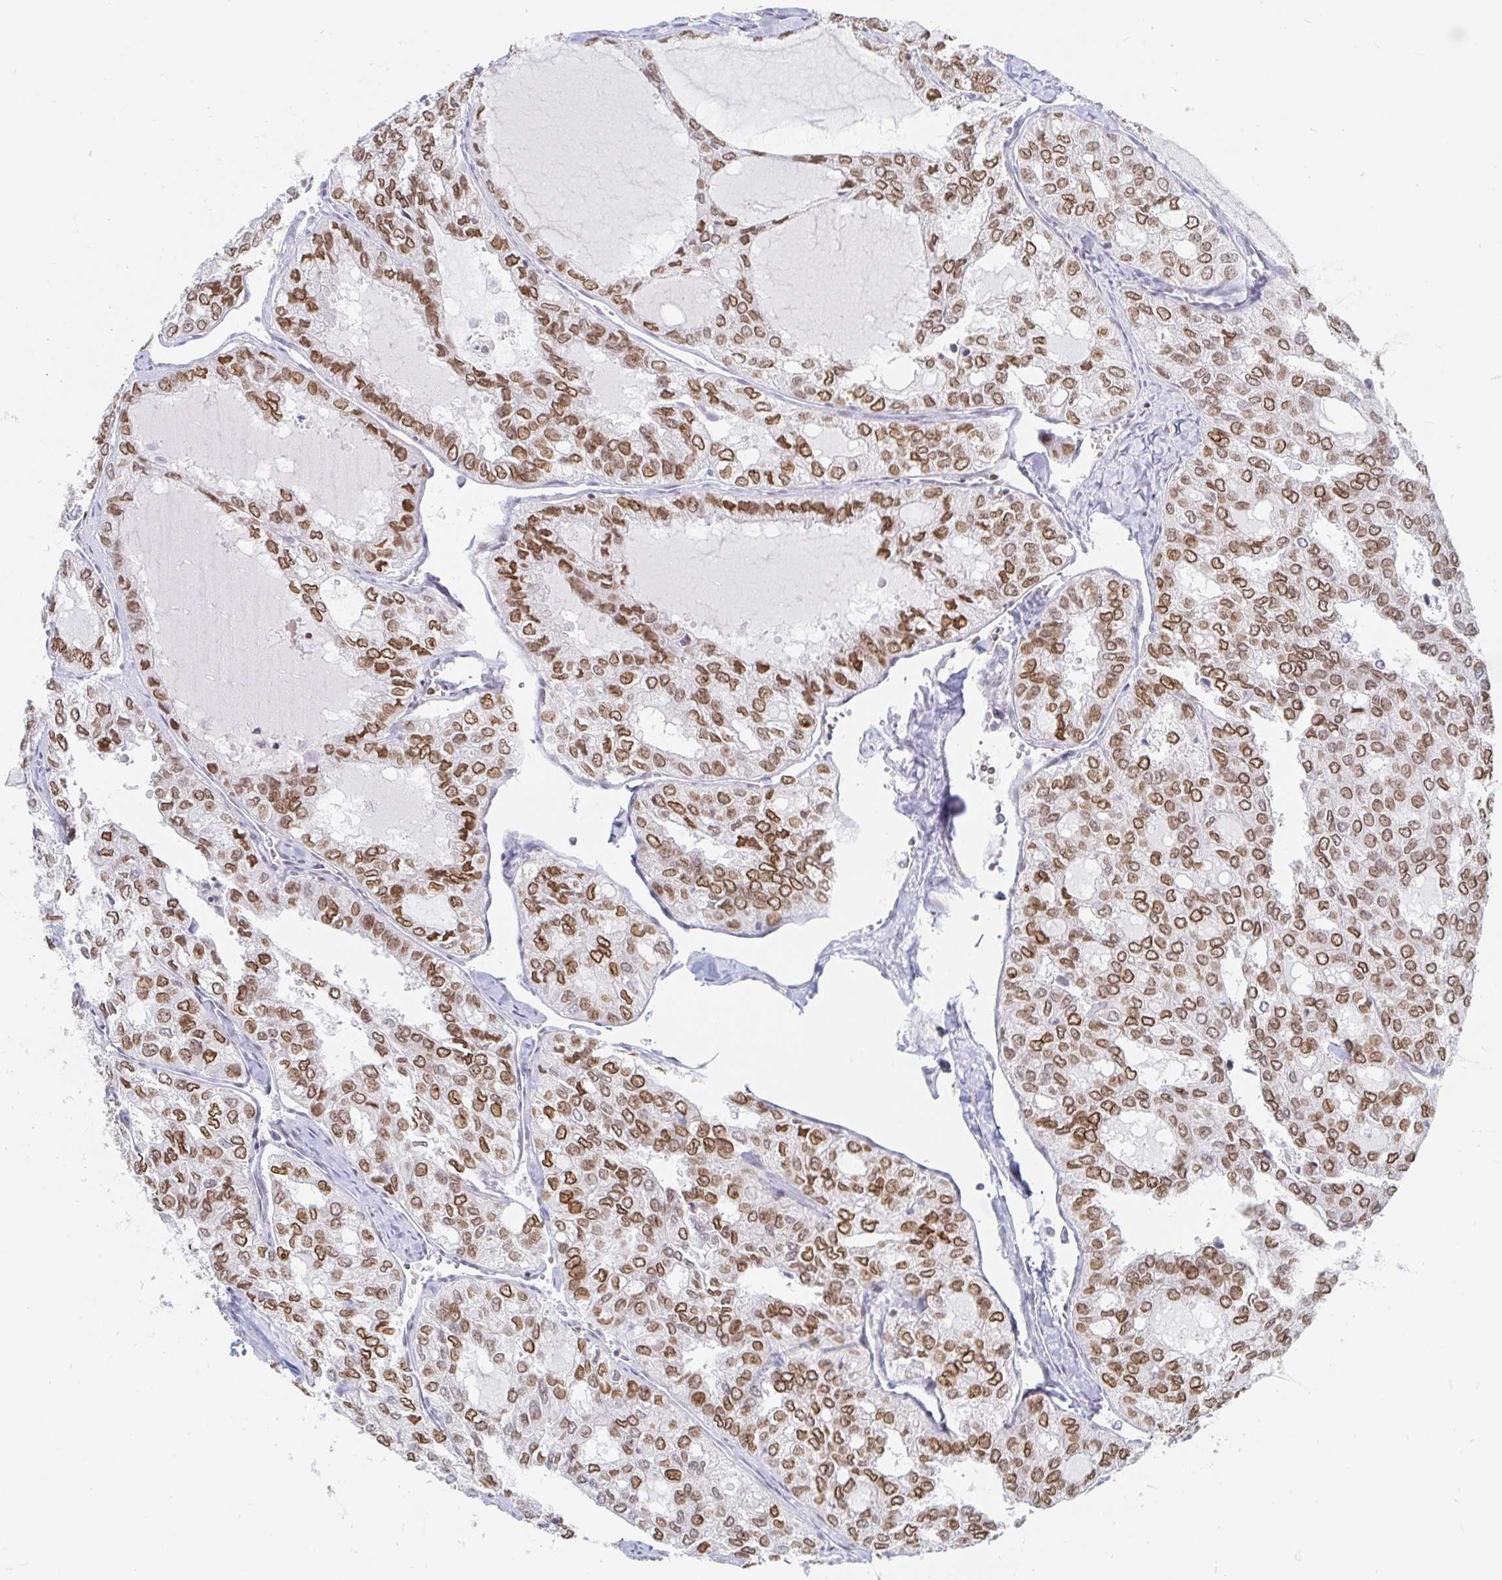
{"staining": {"intensity": "moderate", "quantity": ">75%", "location": "nuclear"}, "tissue": "thyroid cancer", "cell_type": "Tumor cells", "image_type": "cancer", "snomed": [{"axis": "morphology", "description": "Follicular adenoma carcinoma, NOS"}, {"axis": "topography", "description": "Thyroid gland"}], "caption": "Tumor cells display medium levels of moderate nuclear expression in about >75% of cells in thyroid follicular adenoma carcinoma.", "gene": "CHD2", "patient": {"sex": "male", "age": 75}}